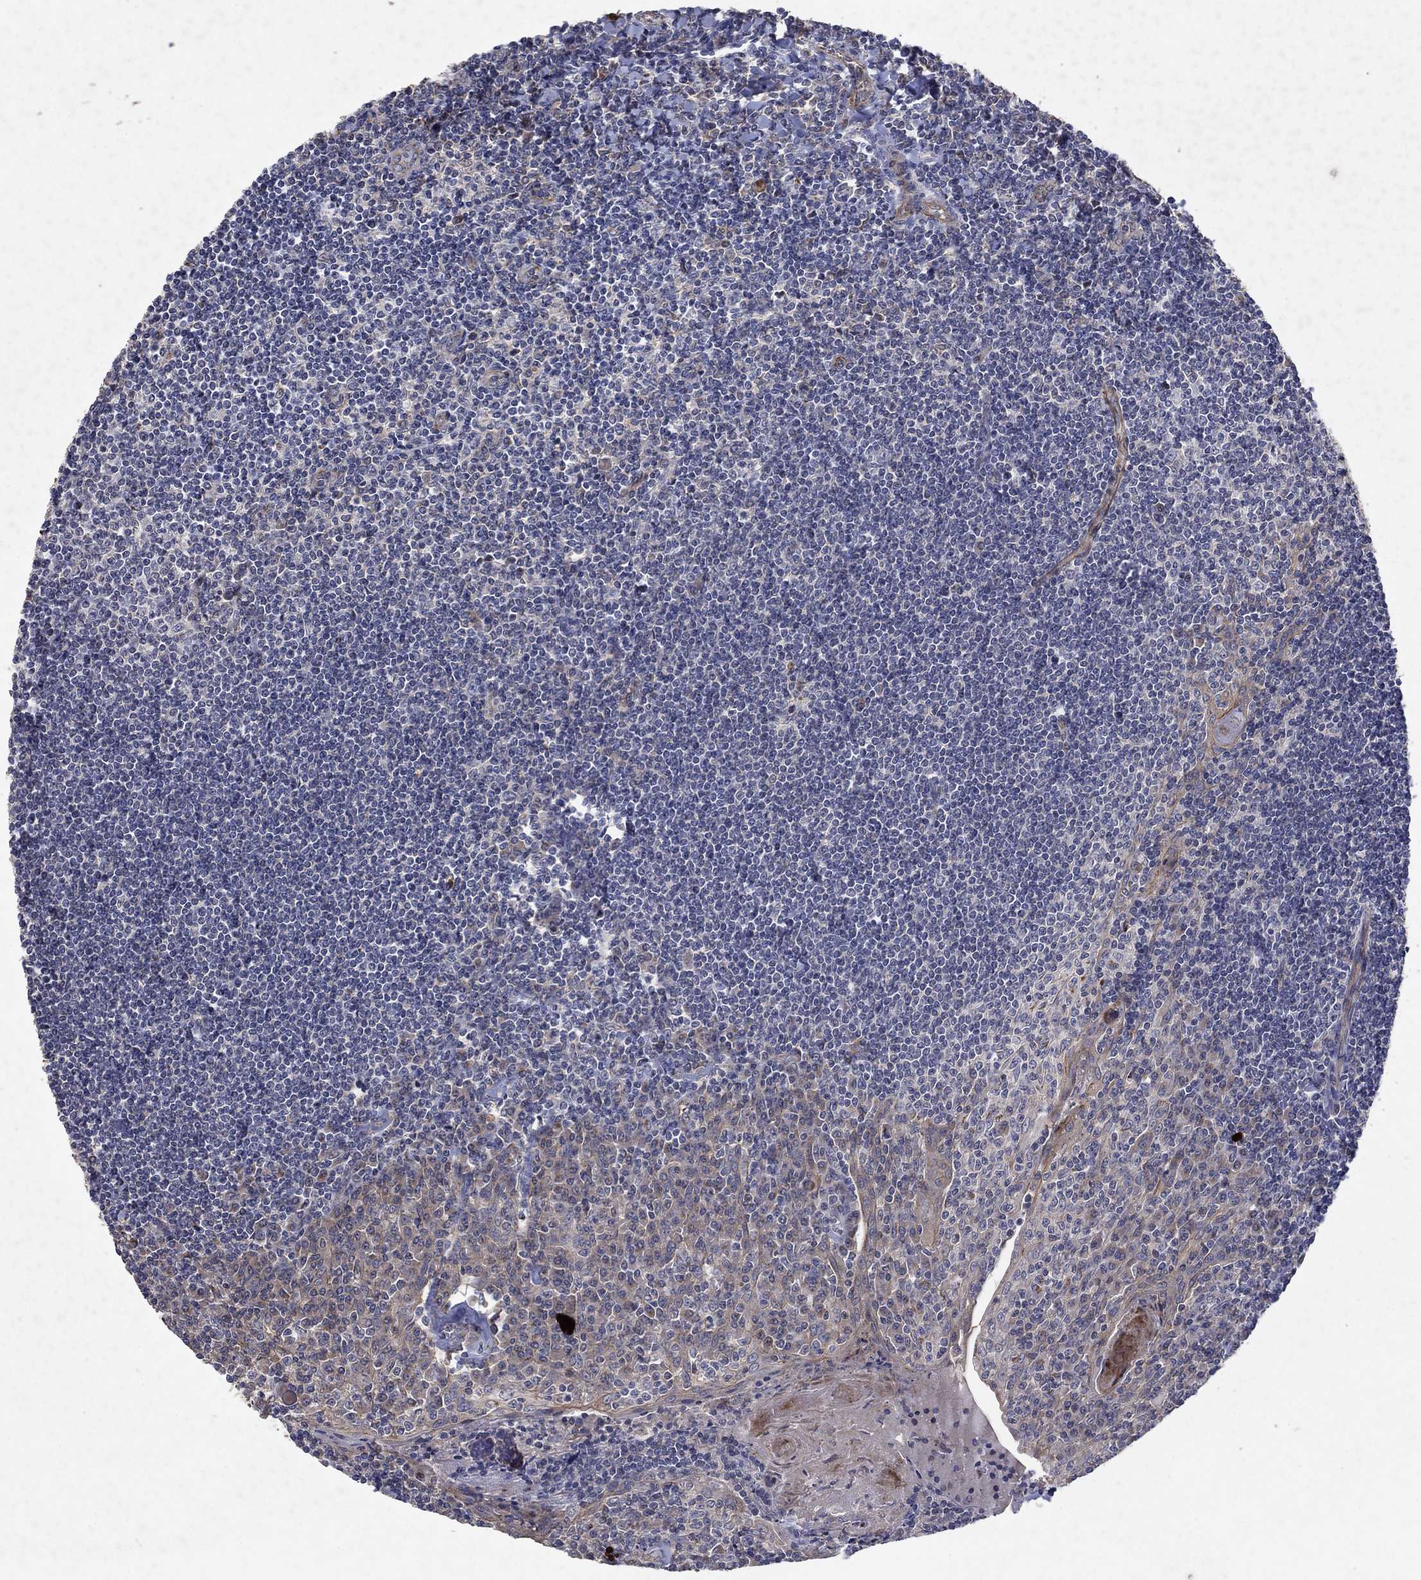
{"staining": {"intensity": "strong", "quantity": "<25%", "location": "cytoplasmic/membranous"}, "tissue": "tonsil", "cell_type": "Germinal center cells", "image_type": "normal", "snomed": [{"axis": "morphology", "description": "Normal tissue, NOS"}, {"axis": "topography", "description": "Tonsil"}], "caption": "DAB (3,3'-diaminobenzidine) immunohistochemical staining of normal human tonsil demonstrates strong cytoplasmic/membranous protein expression in about <25% of germinal center cells.", "gene": "FRG1", "patient": {"sex": "female", "age": 12}}